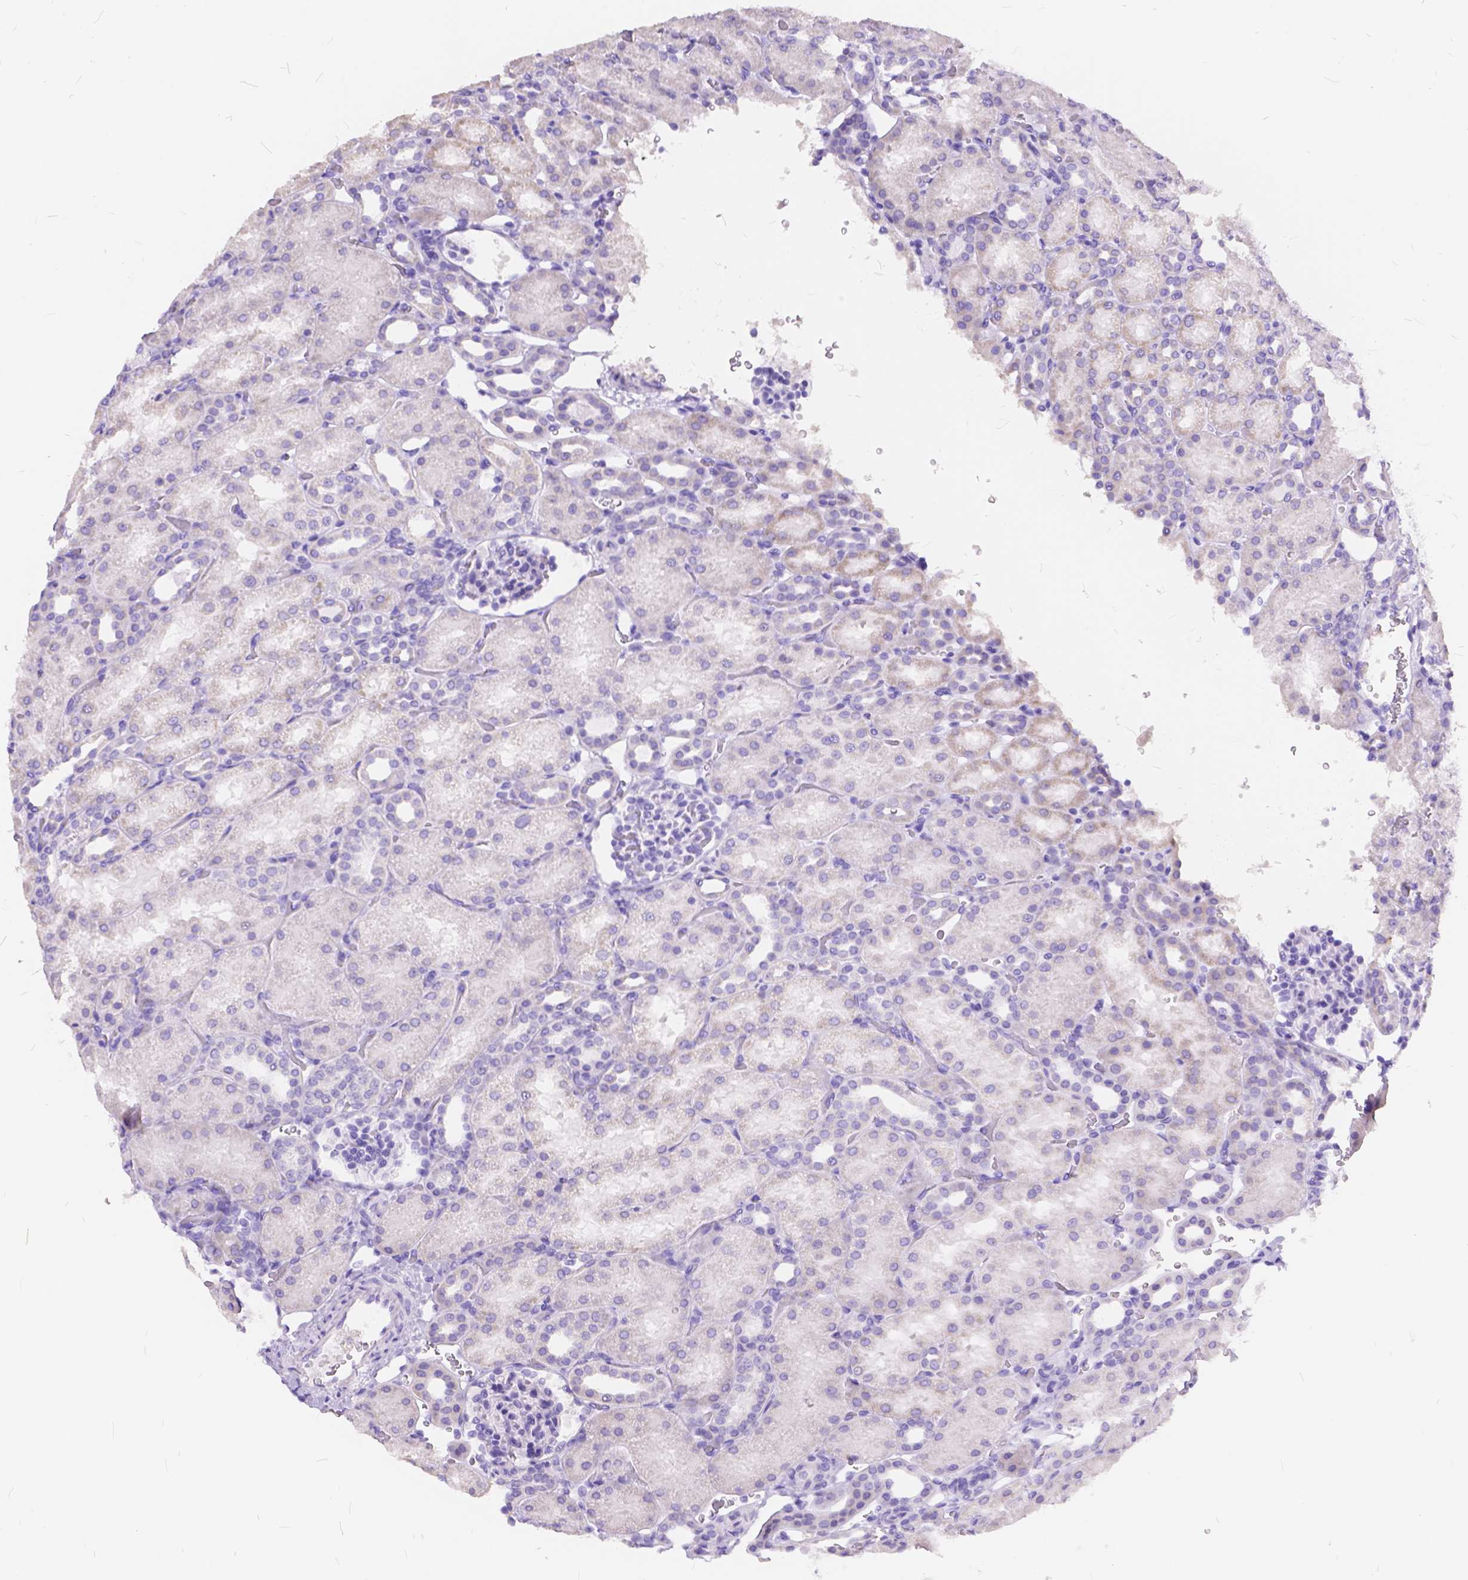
{"staining": {"intensity": "negative", "quantity": "none", "location": "none"}, "tissue": "kidney", "cell_type": "Cells in glomeruli", "image_type": "normal", "snomed": [{"axis": "morphology", "description": "Normal tissue, NOS"}, {"axis": "topography", "description": "Kidney"}], "caption": "Immunohistochemistry (IHC) image of normal human kidney stained for a protein (brown), which demonstrates no staining in cells in glomeruli.", "gene": "FOXL2", "patient": {"sex": "male", "age": 2}}